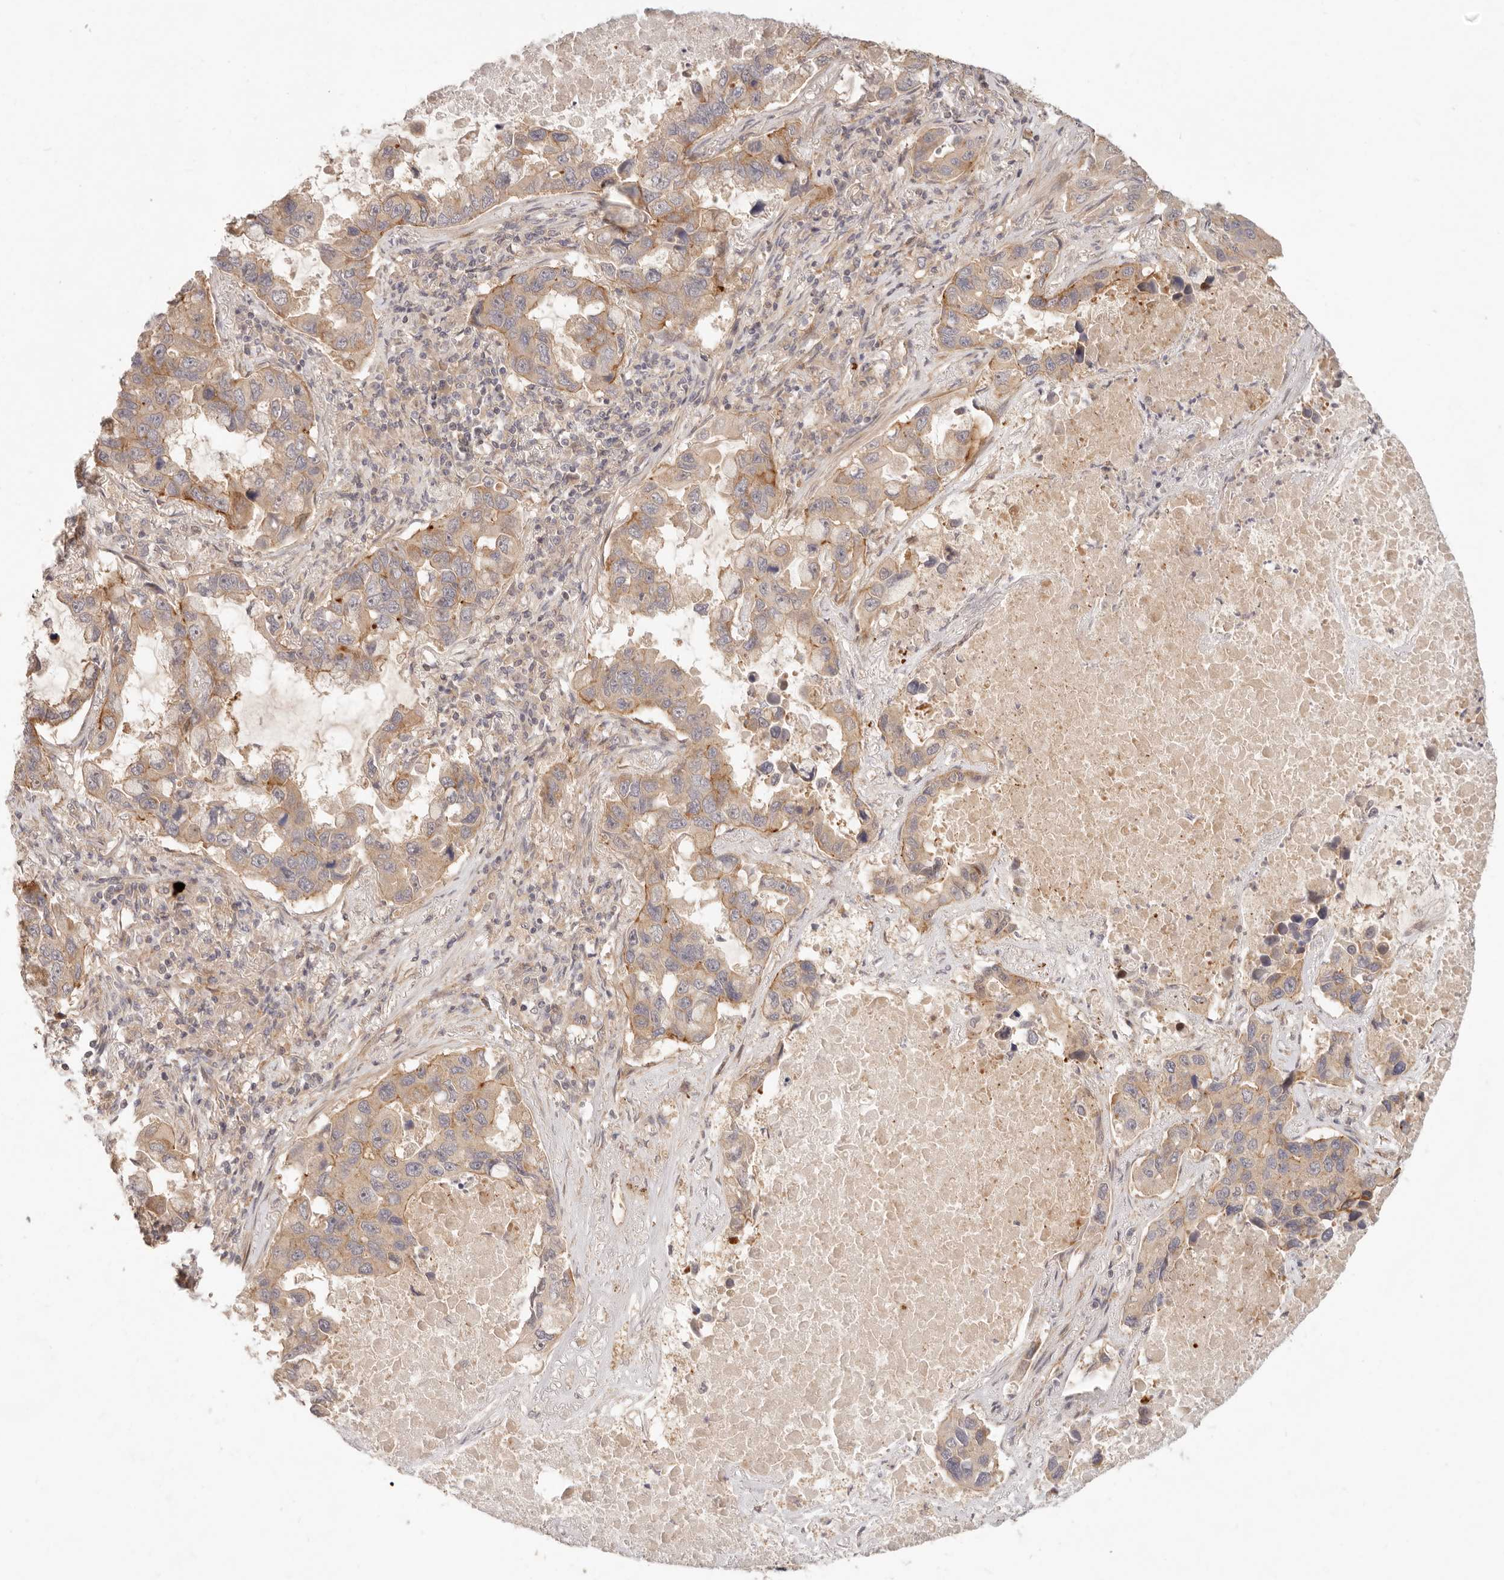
{"staining": {"intensity": "weak", "quantity": ">75%", "location": "cytoplasmic/membranous"}, "tissue": "lung cancer", "cell_type": "Tumor cells", "image_type": "cancer", "snomed": [{"axis": "morphology", "description": "Adenocarcinoma, NOS"}, {"axis": "topography", "description": "Lung"}], "caption": "Weak cytoplasmic/membranous protein positivity is identified in about >75% of tumor cells in lung adenocarcinoma. (DAB IHC with brightfield microscopy, high magnification).", "gene": "PPP1R3B", "patient": {"sex": "male", "age": 64}}